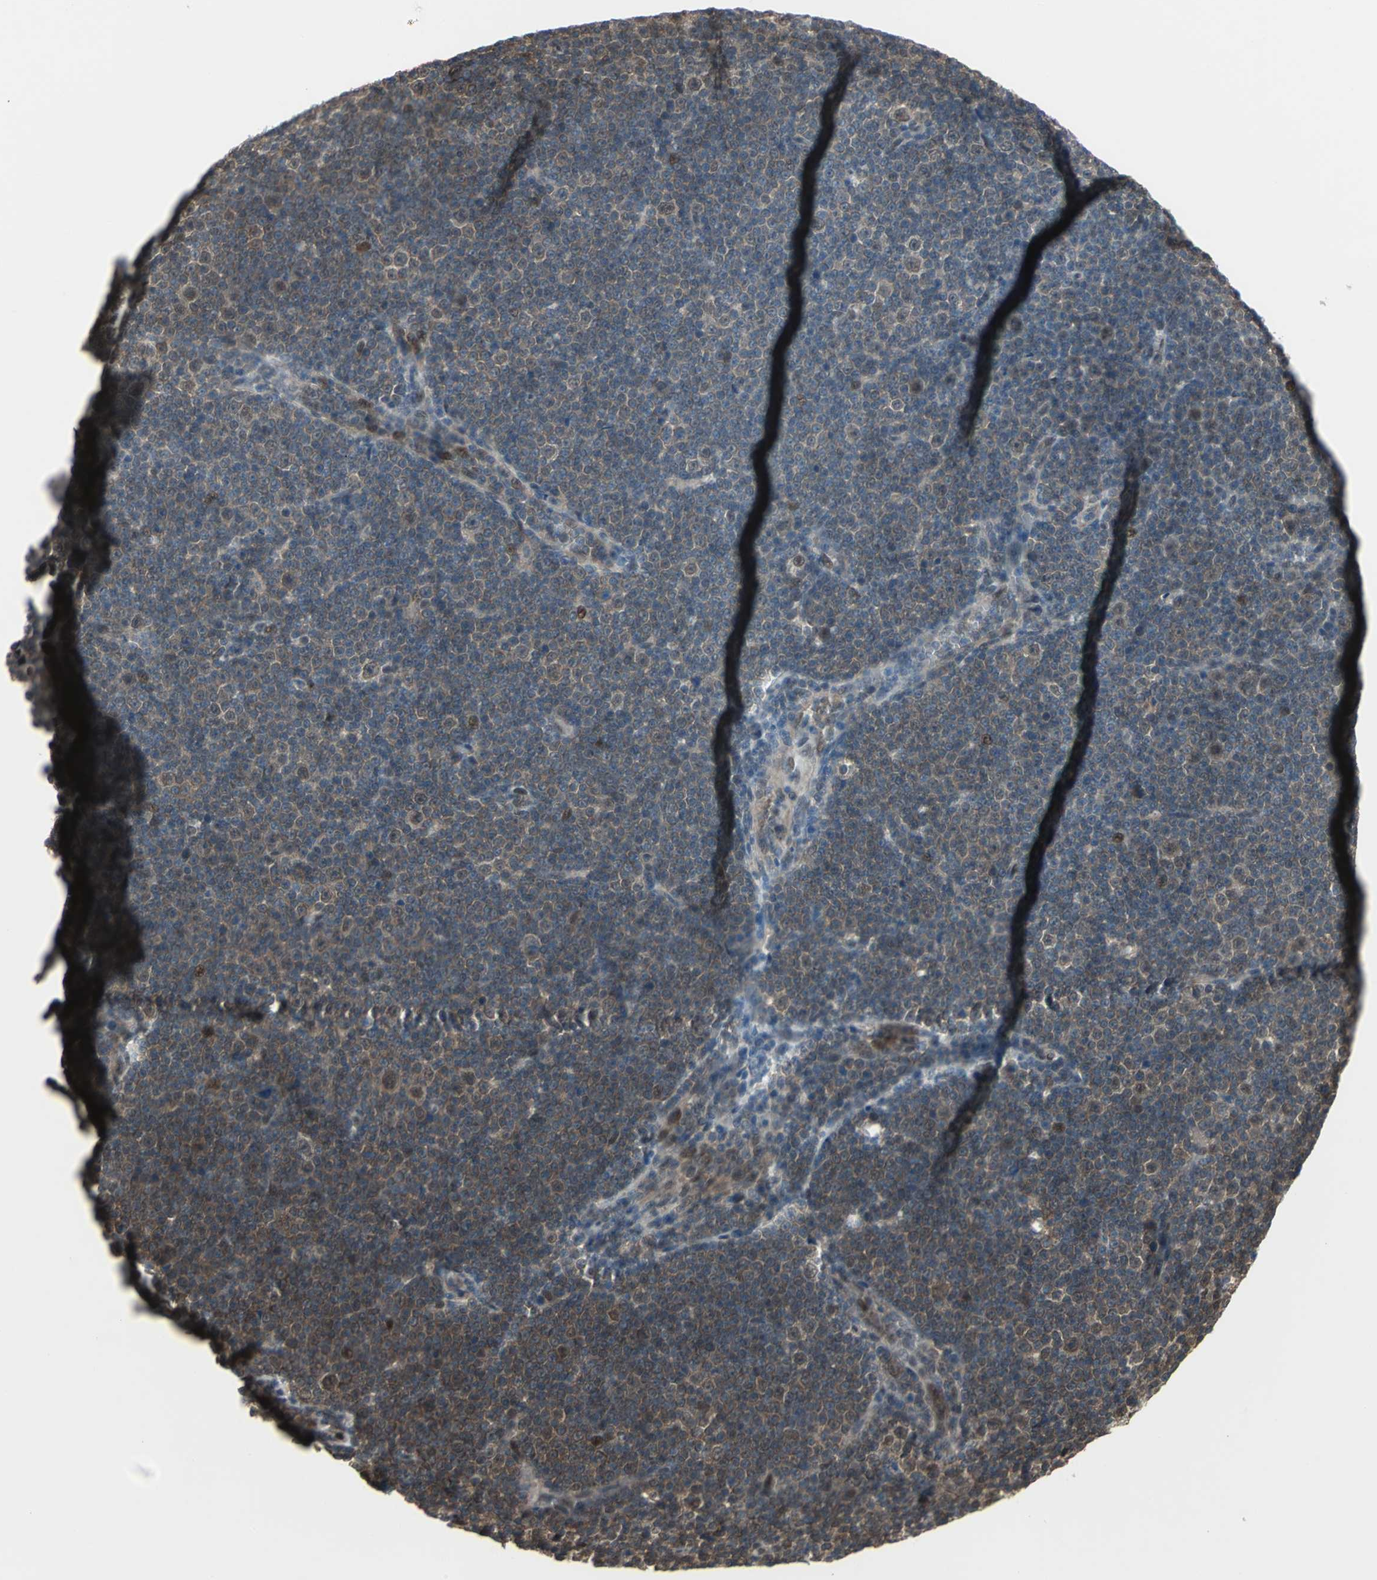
{"staining": {"intensity": "moderate", "quantity": ">75%", "location": "cytoplasmic/membranous,nuclear"}, "tissue": "lymphoma", "cell_type": "Tumor cells", "image_type": "cancer", "snomed": [{"axis": "morphology", "description": "Malignant lymphoma, non-Hodgkin's type, Low grade"}, {"axis": "topography", "description": "Lymph node"}], "caption": "A photomicrograph showing moderate cytoplasmic/membranous and nuclear staining in about >75% of tumor cells in lymphoma, as visualized by brown immunohistochemical staining.", "gene": "COPS5", "patient": {"sex": "female", "age": 67}}